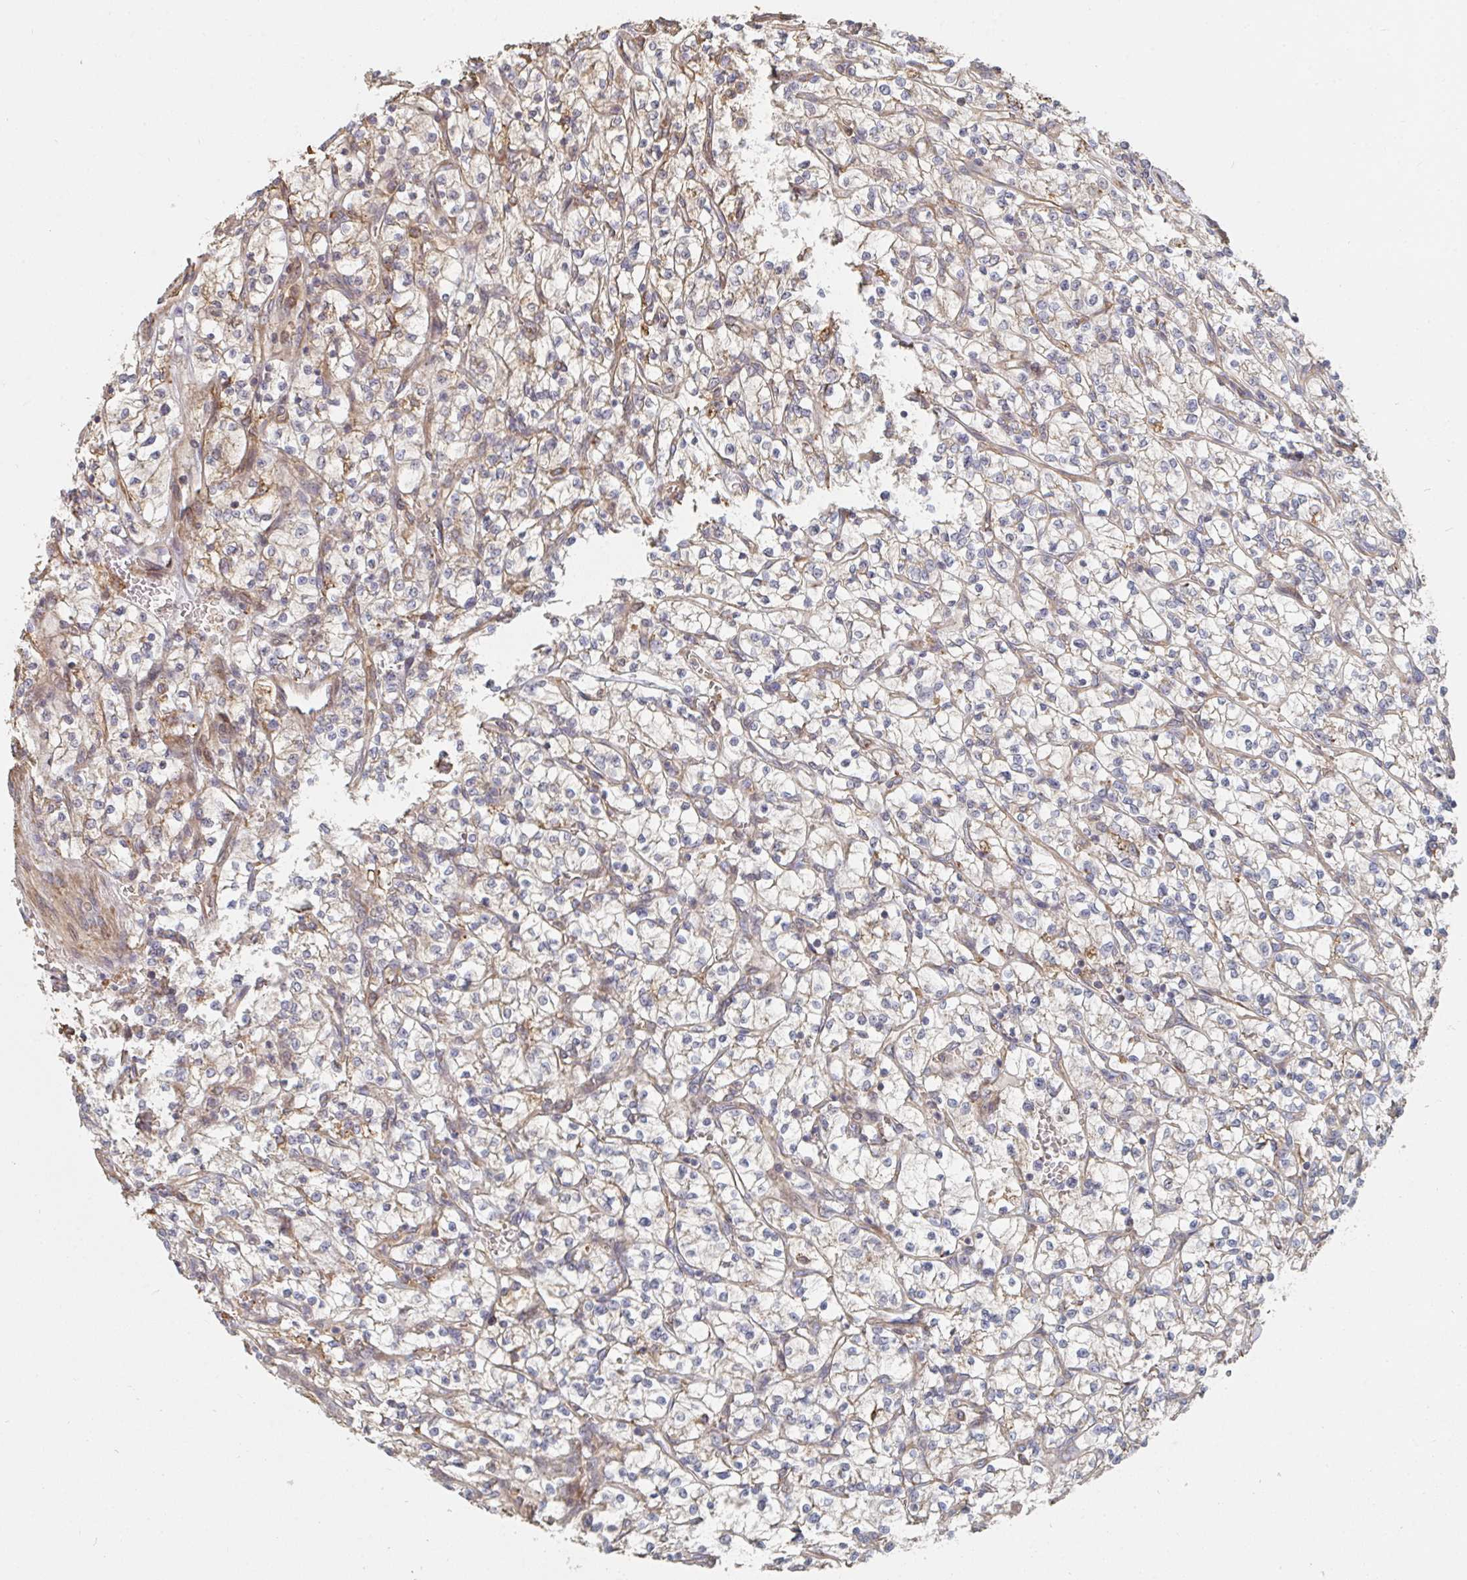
{"staining": {"intensity": "negative", "quantity": "none", "location": "none"}, "tissue": "renal cancer", "cell_type": "Tumor cells", "image_type": "cancer", "snomed": [{"axis": "morphology", "description": "Adenocarcinoma, NOS"}, {"axis": "topography", "description": "Kidney"}], "caption": "Immunohistochemical staining of human renal cancer displays no significant staining in tumor cells.", "gene": "PTEN", "patient": {"sex": "female", "age": 64}}